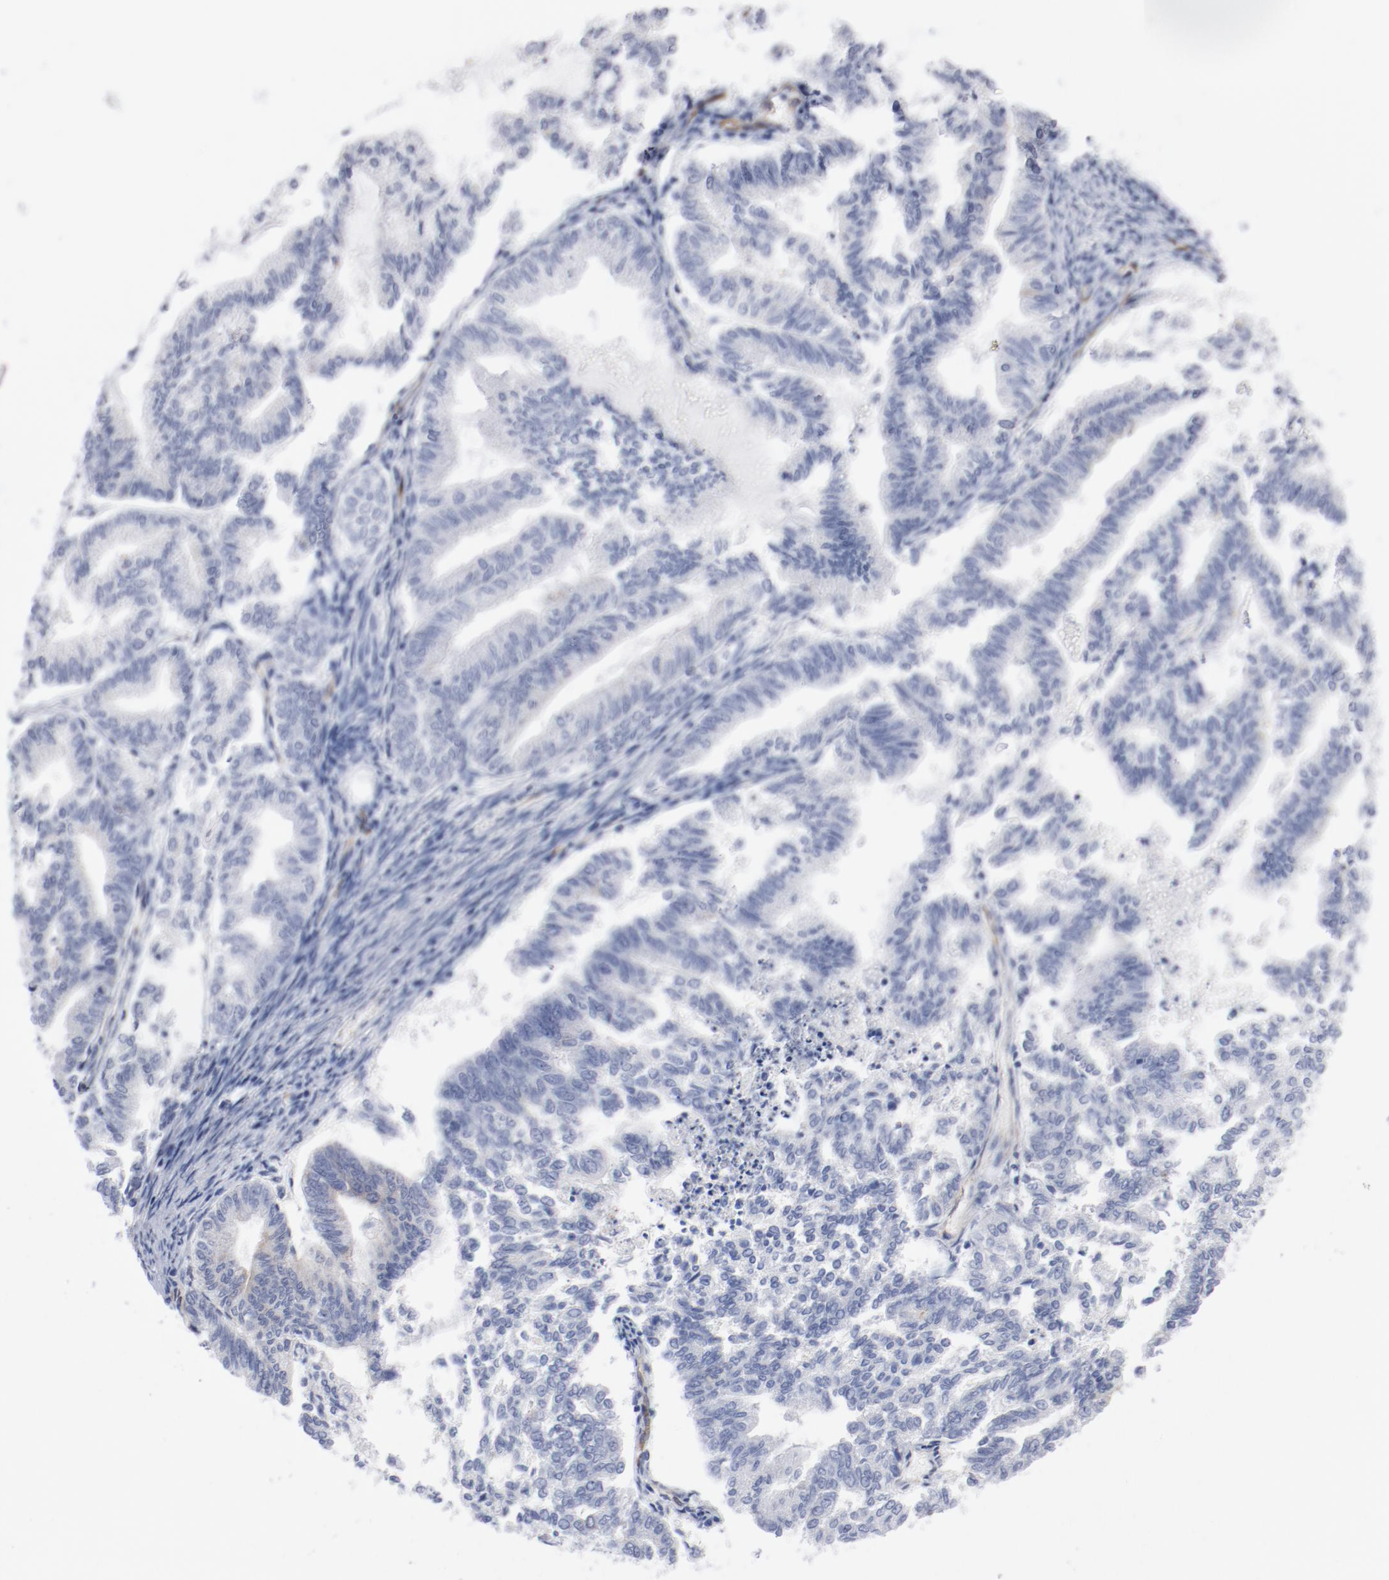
{"staining": {"intensity": "weak", "quantity": "<25%", "location": "cytoplasmic/membranous"}, "tissue": "endometrial cancer", "cell_type": "Tumor cells", "image_type": "cancer", "snomed": [{"axis": "morphology", "description": "Adenocarcinoma, NOS"}, {"axis": "topography", "description": "Endometrium"}], "caption": "This is an immunohistochemistry (IHC) photomicrograph of endometrial adenocarcinoma. There is no positivity in tumor cells.", "gene": "SHANK3", "patient": {"sex": "female", "age": 79}}